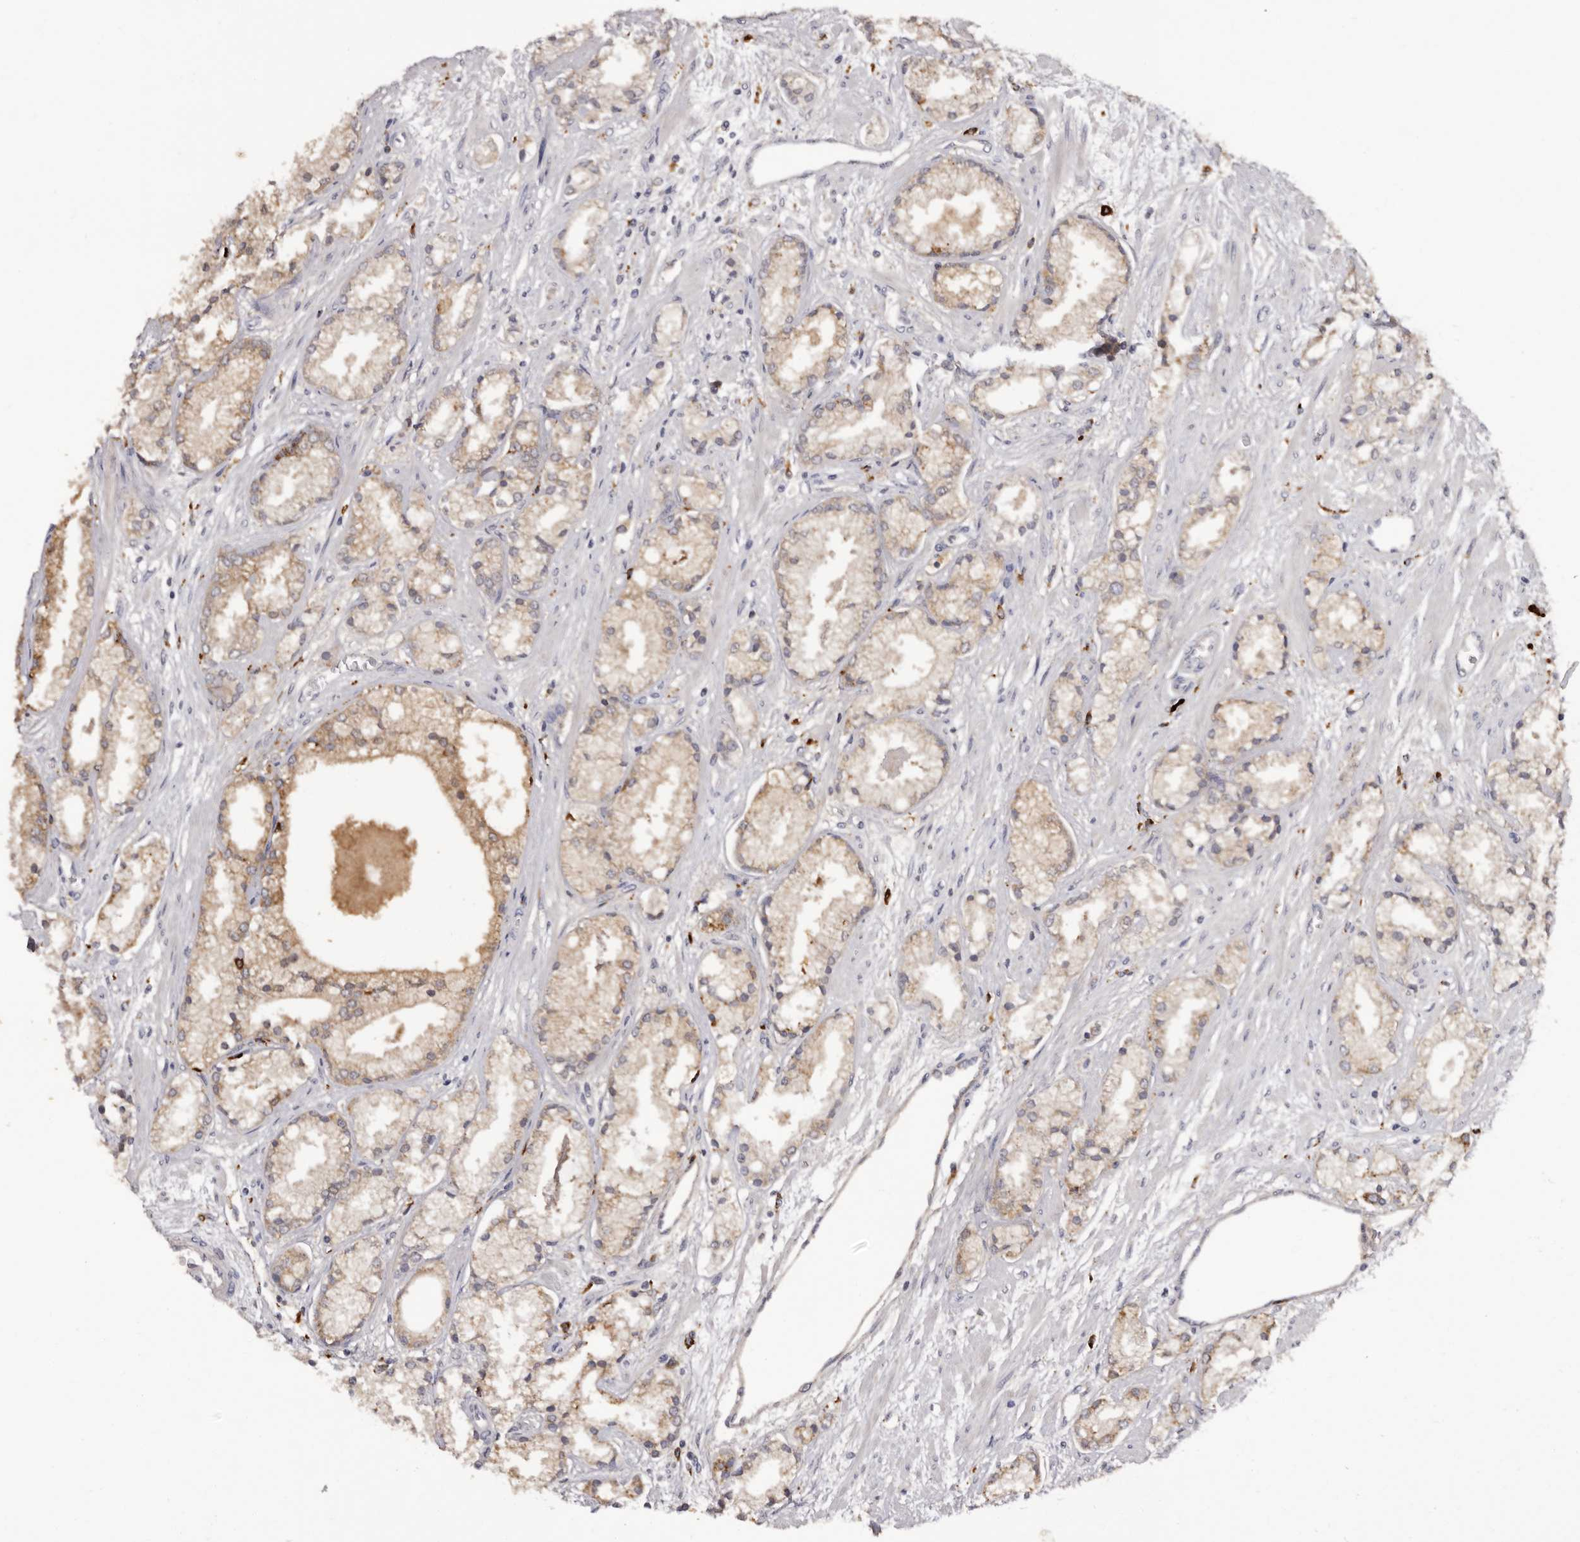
{"staining": {"intensity": "weak", "quantity": "25%-75%", "location": "cytoplasmic/membranous"}, "tissue": "prostate cancer", "cell_type": "Tumor cells", "image_type": "cancer", "snomed": [{"axis": "morphology", "description": "Adenocarcinoma, High grade"}, {"axis": "topography", "description": "Prostate"}], "caption": "About 25%-75% of tumor cells in human prostate cancer show weak cytoplasmic/membranous protein positivity as visualized by brown immunohistochemical staining.", "gene": "DAP", "patient": {"sex": "male", "age": 50}}